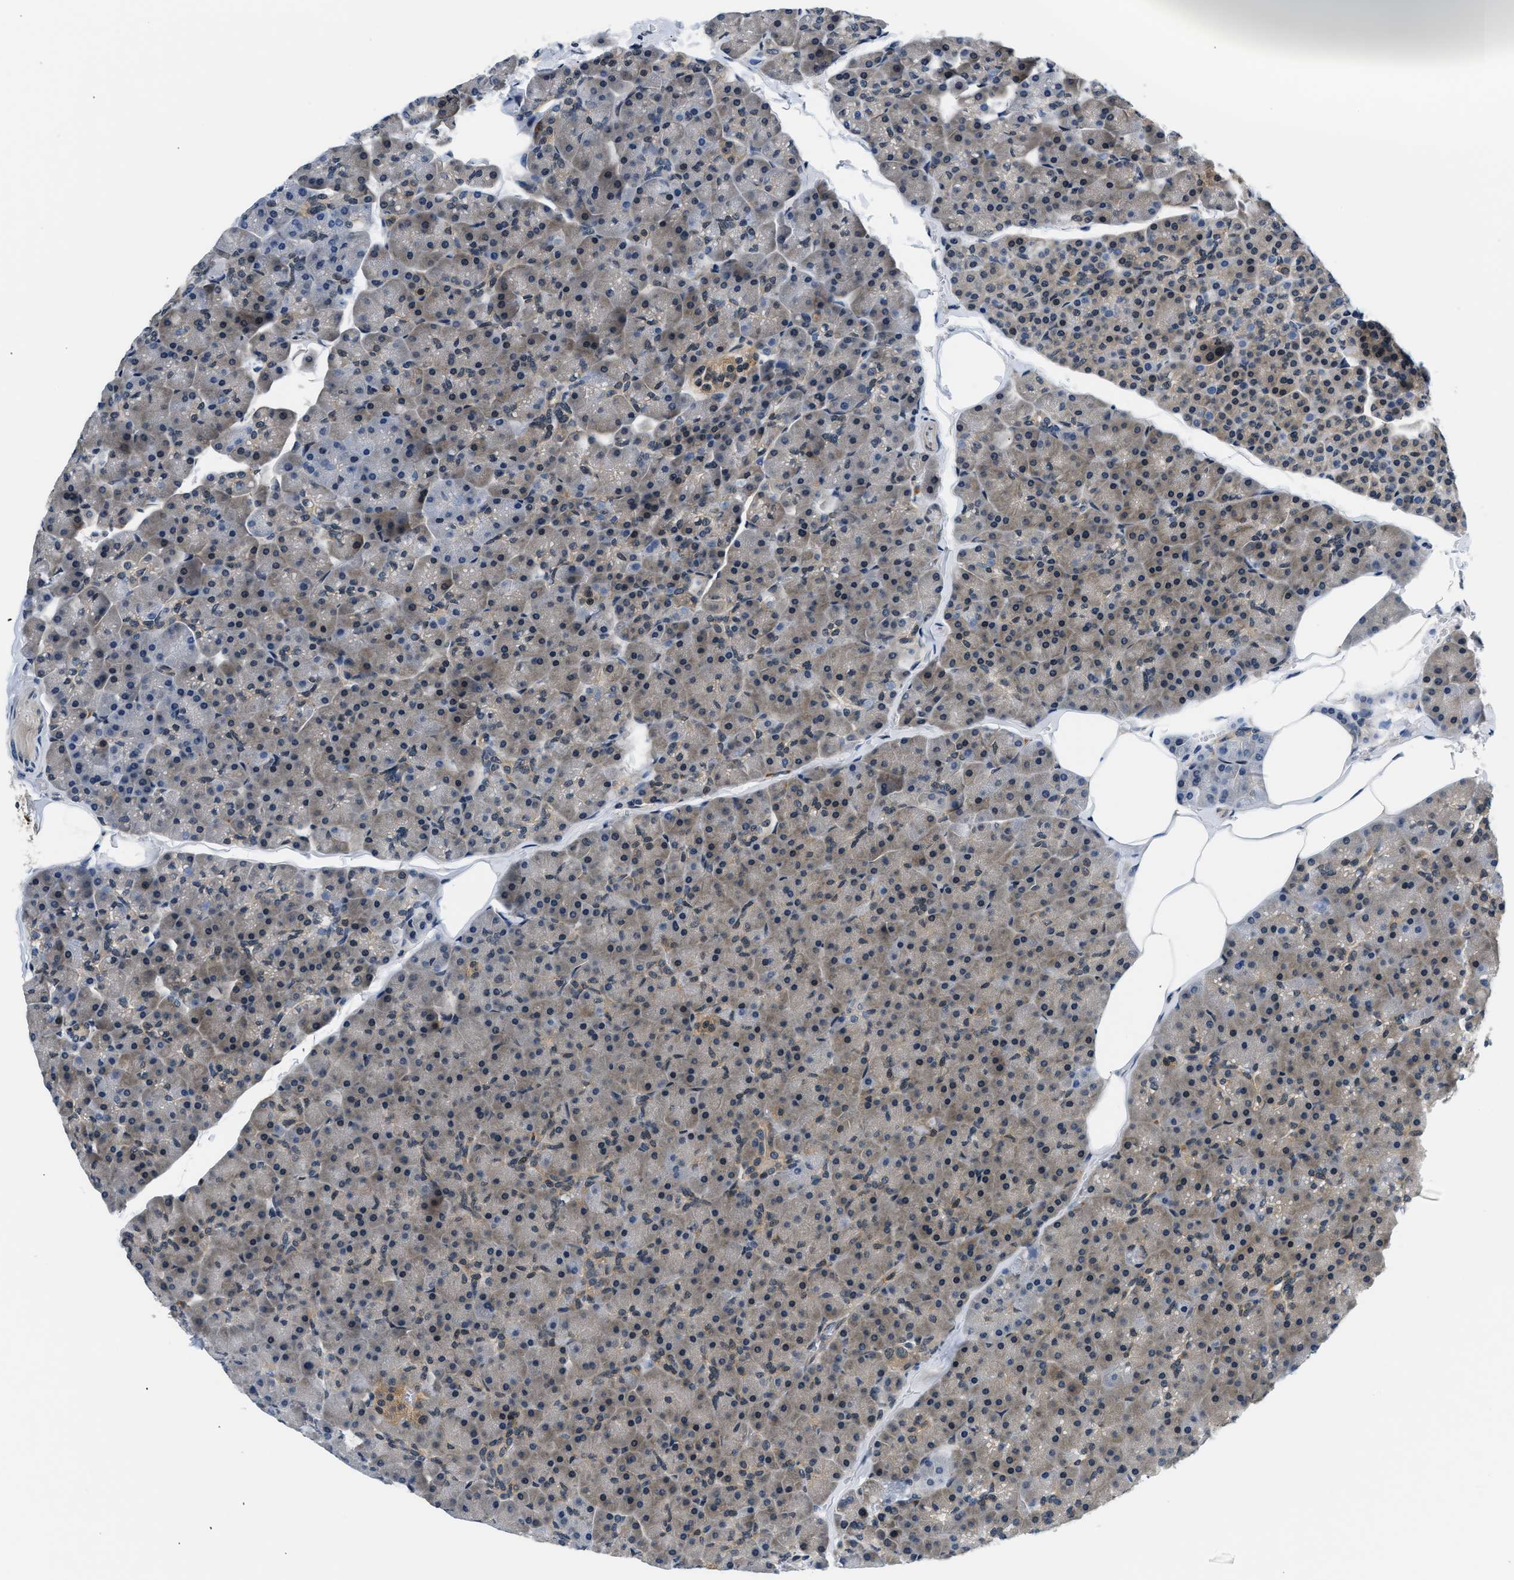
{"staining": {"intensity": "moderate", "quantity": "25%-75%", "location": "cytoplasmic/membranous"}, "tissue": "pancreas", "cell_type": "Exocrine glandular cells", "image_type": "normal", "snomed": [{"axis": "morphology", "description": "Normal tissue, NOS"}, {"axis": "topography", "description": "Pancreas"}], "caption": "Immunohistochemical staining of benign human pancreas demonstrates medium levels of moderate cytoplasmic/membranous positivity in about 25%-75% of exocrine glandular cells.", "gene": "SMAD4", "patient": {"sex": "male", "age": 35}}